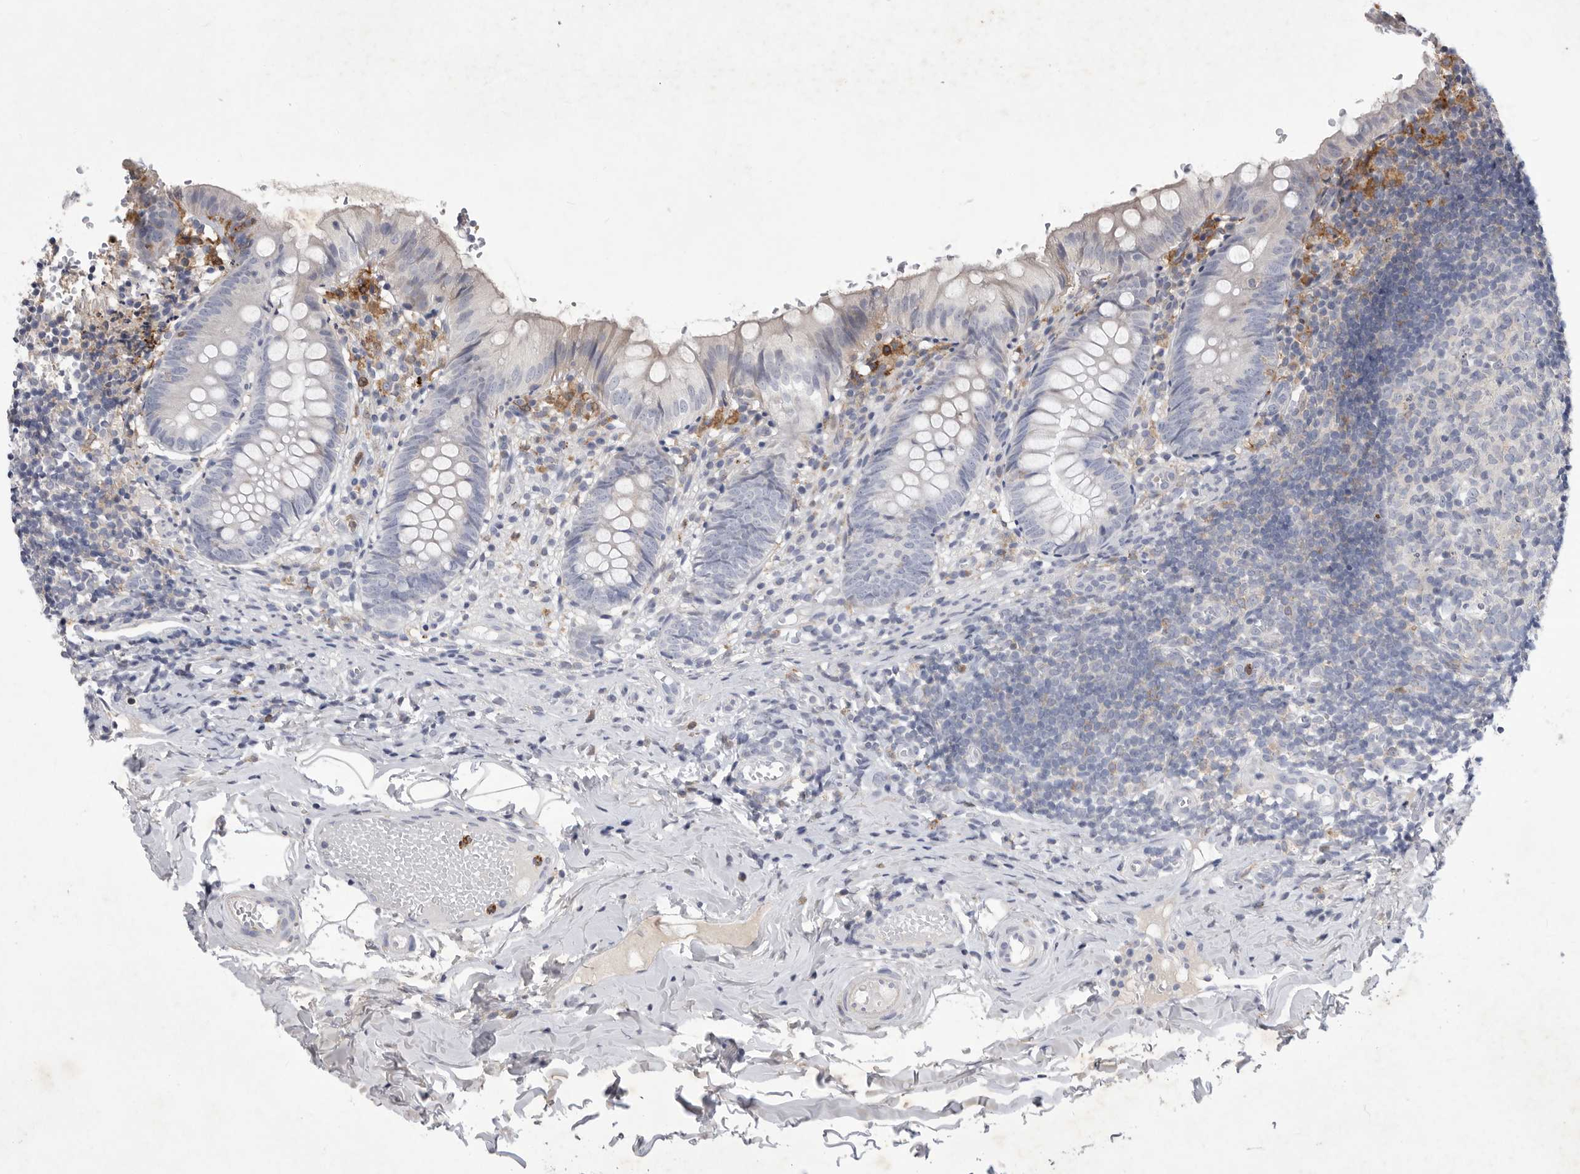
{"staining": {"intensity": "negative", "quantity": "none", "location": "none"}, "tissue": "appendix", "cell_type": "Glandular cells", "image_type": "normal", "snomed": [{"axis": "morphology", "description": "Normal tissue, NOS"}, {"axis": "topography", "description": "Appendix"}], "caption": "Appendix stained for a protein using IHC displays no expression glandular cells.", "gene": "SIGLEC10", "patient": {"sex": "male", "age": 8}}